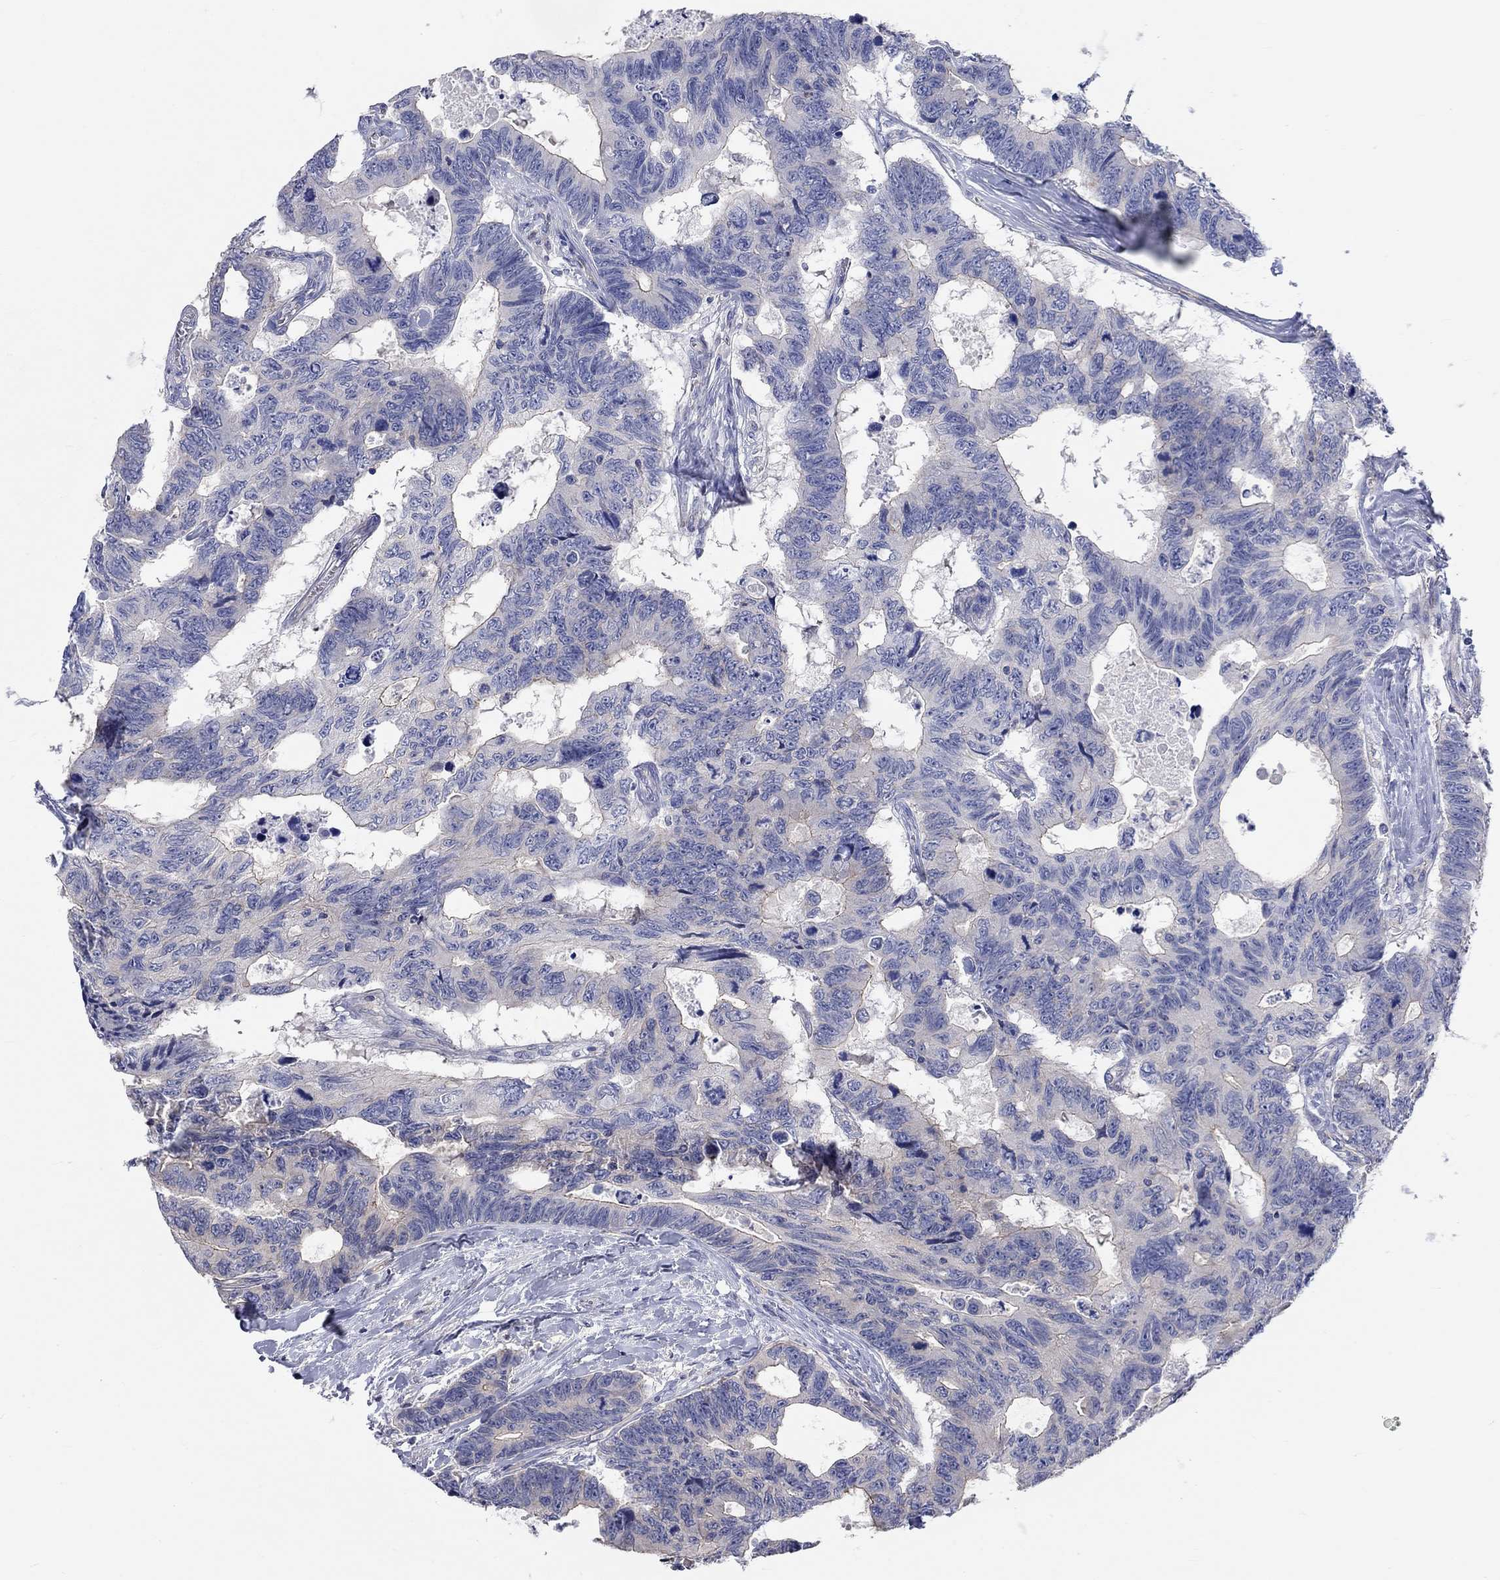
{"staining": {"intensity": "negative", "quantity": "none", "location": "none"}, "tissue": "colorectal cancer", "cell_type": "Tumor cells", "image_type": "cancer", "snomed": [{"axis": "morphology", "description": "Adenocarcinoma, NOS"}, {"axis": "topography", "description": "Colon"}], "caption": "Immunohistochemistry (IHC) micrograph of colorectal cancer stained for a protein (brown), which reveals no expression in tumor cells. (Immunohistochemistry, brightfield microscopy, high magnification).", "gene": "PCDHGA10", "patient": {"sex": "female", "age": 77}}